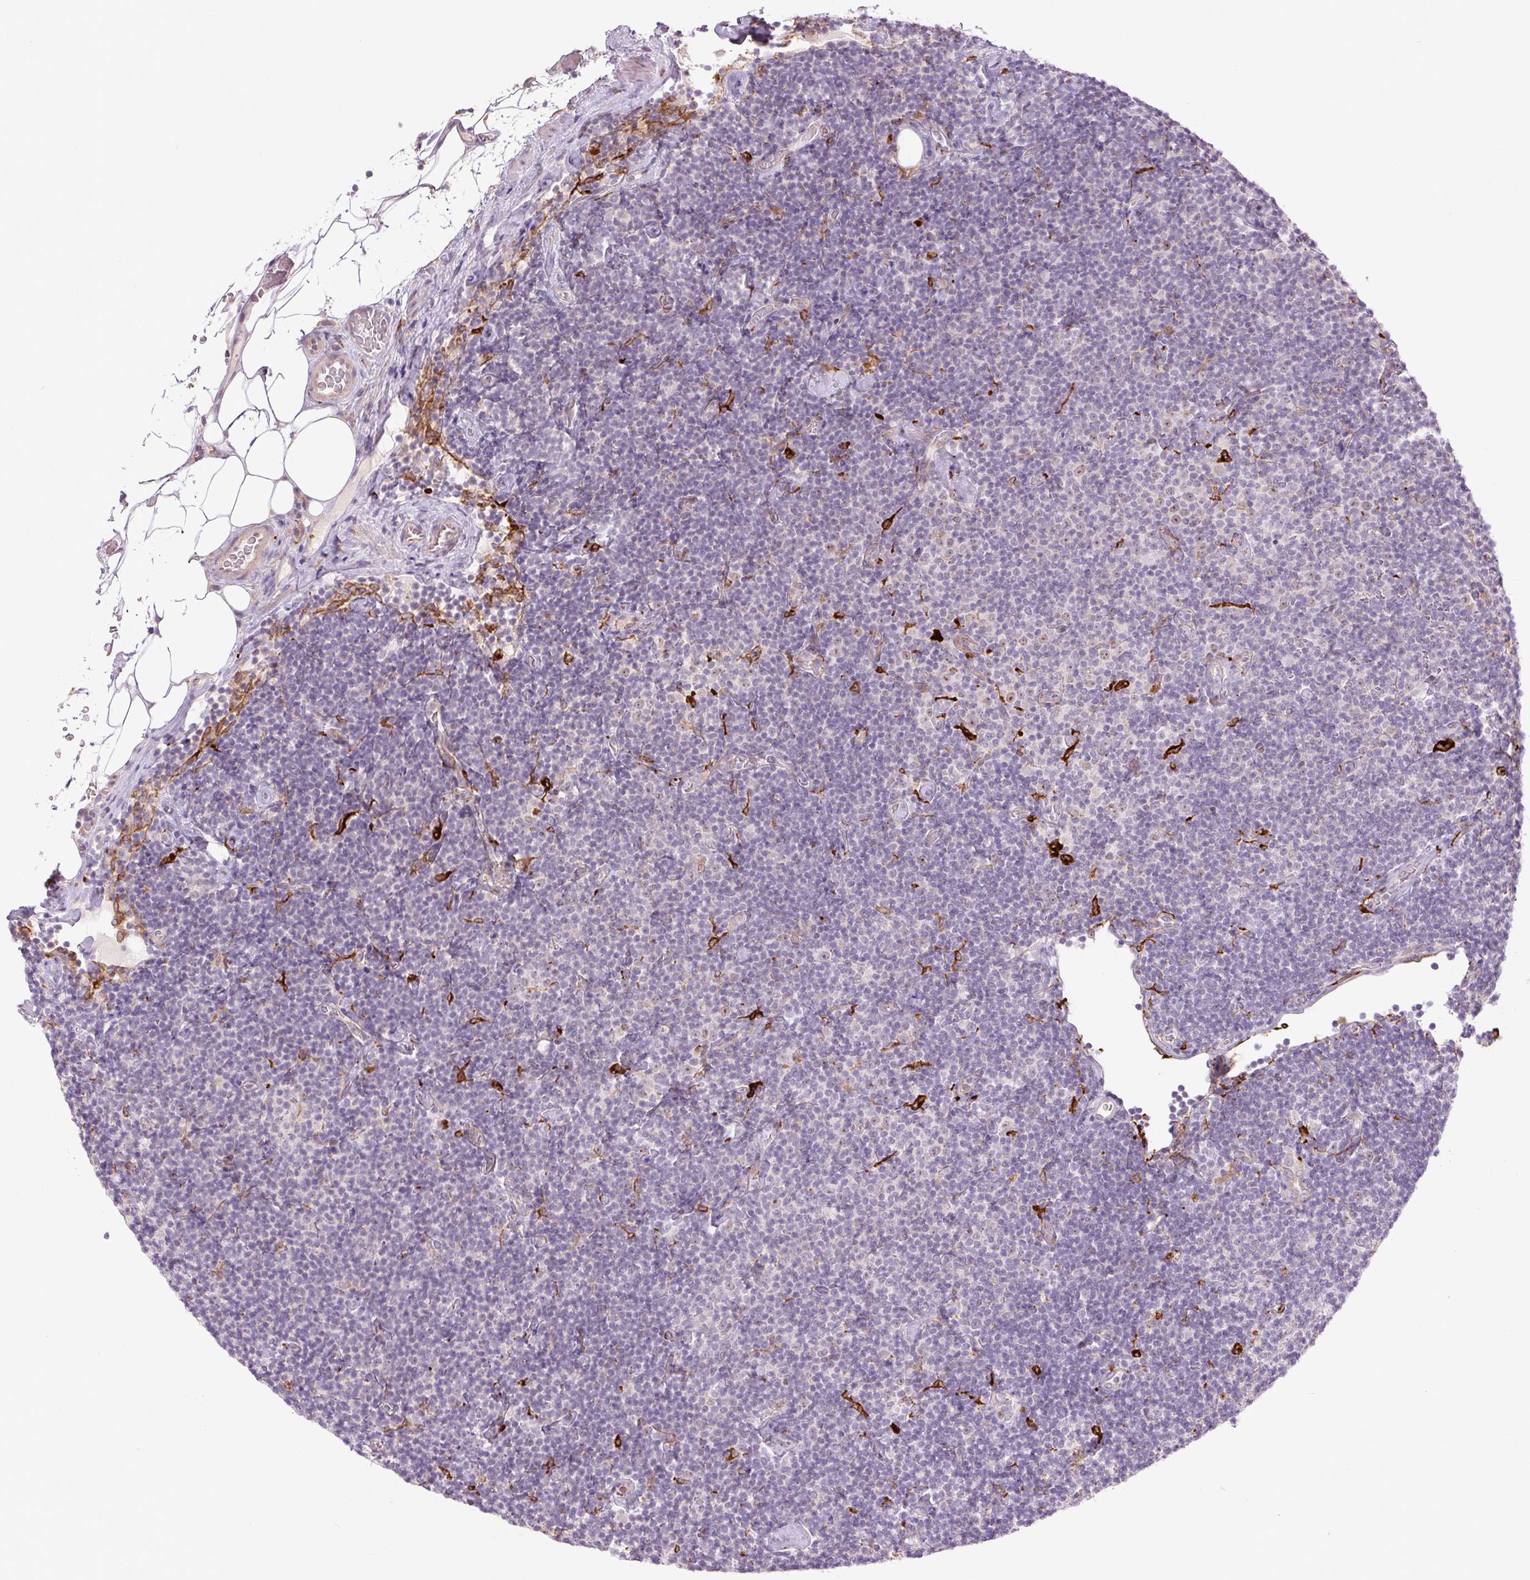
{"staining": {"intensity": "negative", "quantity": "none", "location": "none"}, "tissue": "lymphoma", "cell_type": "Tumor cells", "image_type": "cancer", "snomed": [{"axis": "morphology", "description": "Malignant lymphoma, non-Hodgkin's type, Low grade"}, {"axis": "topography", "description": "Lymph node"}], "caption": "Human lymphoma stained for a protein using immunohistochemistry reveals no expression in tumor cells.", "gene": "METTL17", "patient": {"sex": "male", "age": 81}}